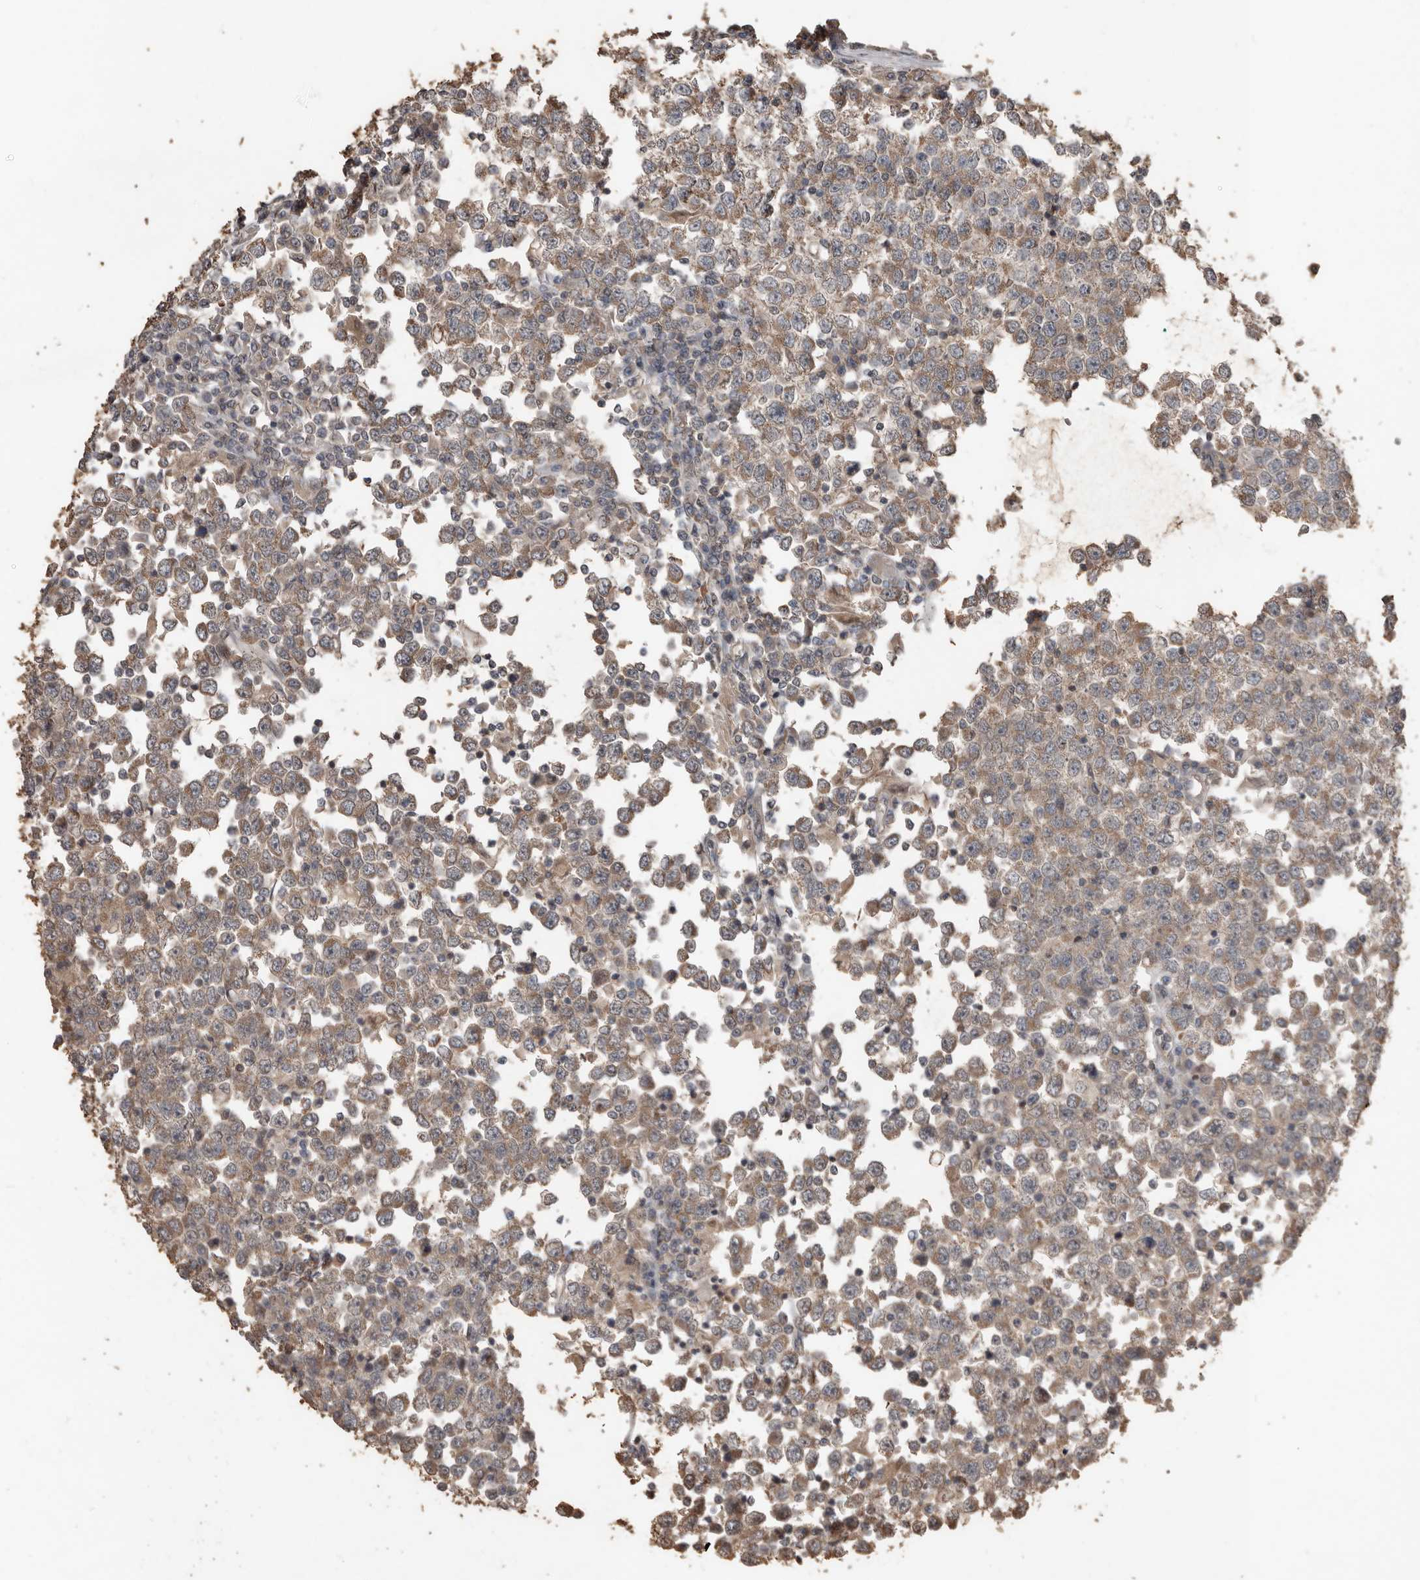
{"staining": {"intensity": "moderate", "quantity": ">75%", "location": "cytoplasmic/membranous"}, "tissue": "testis cancer", "cell_type": "Tumor cells", "image_type": "cancer", "snomed": [{"axis": "morphology", "description": "Seminoma, NOS"}, {"axis": "topography", "description": "Testis"}], "caption": "This histopathology image reveals immunohistochemistry (IHC) staining of human testis seminoma, with medium moderate cytoplasmic/membranous positivity in approximately >75% of tumor cells.", "gene": "BAMBI", "patient": {"sex": "male", "age": 65}}